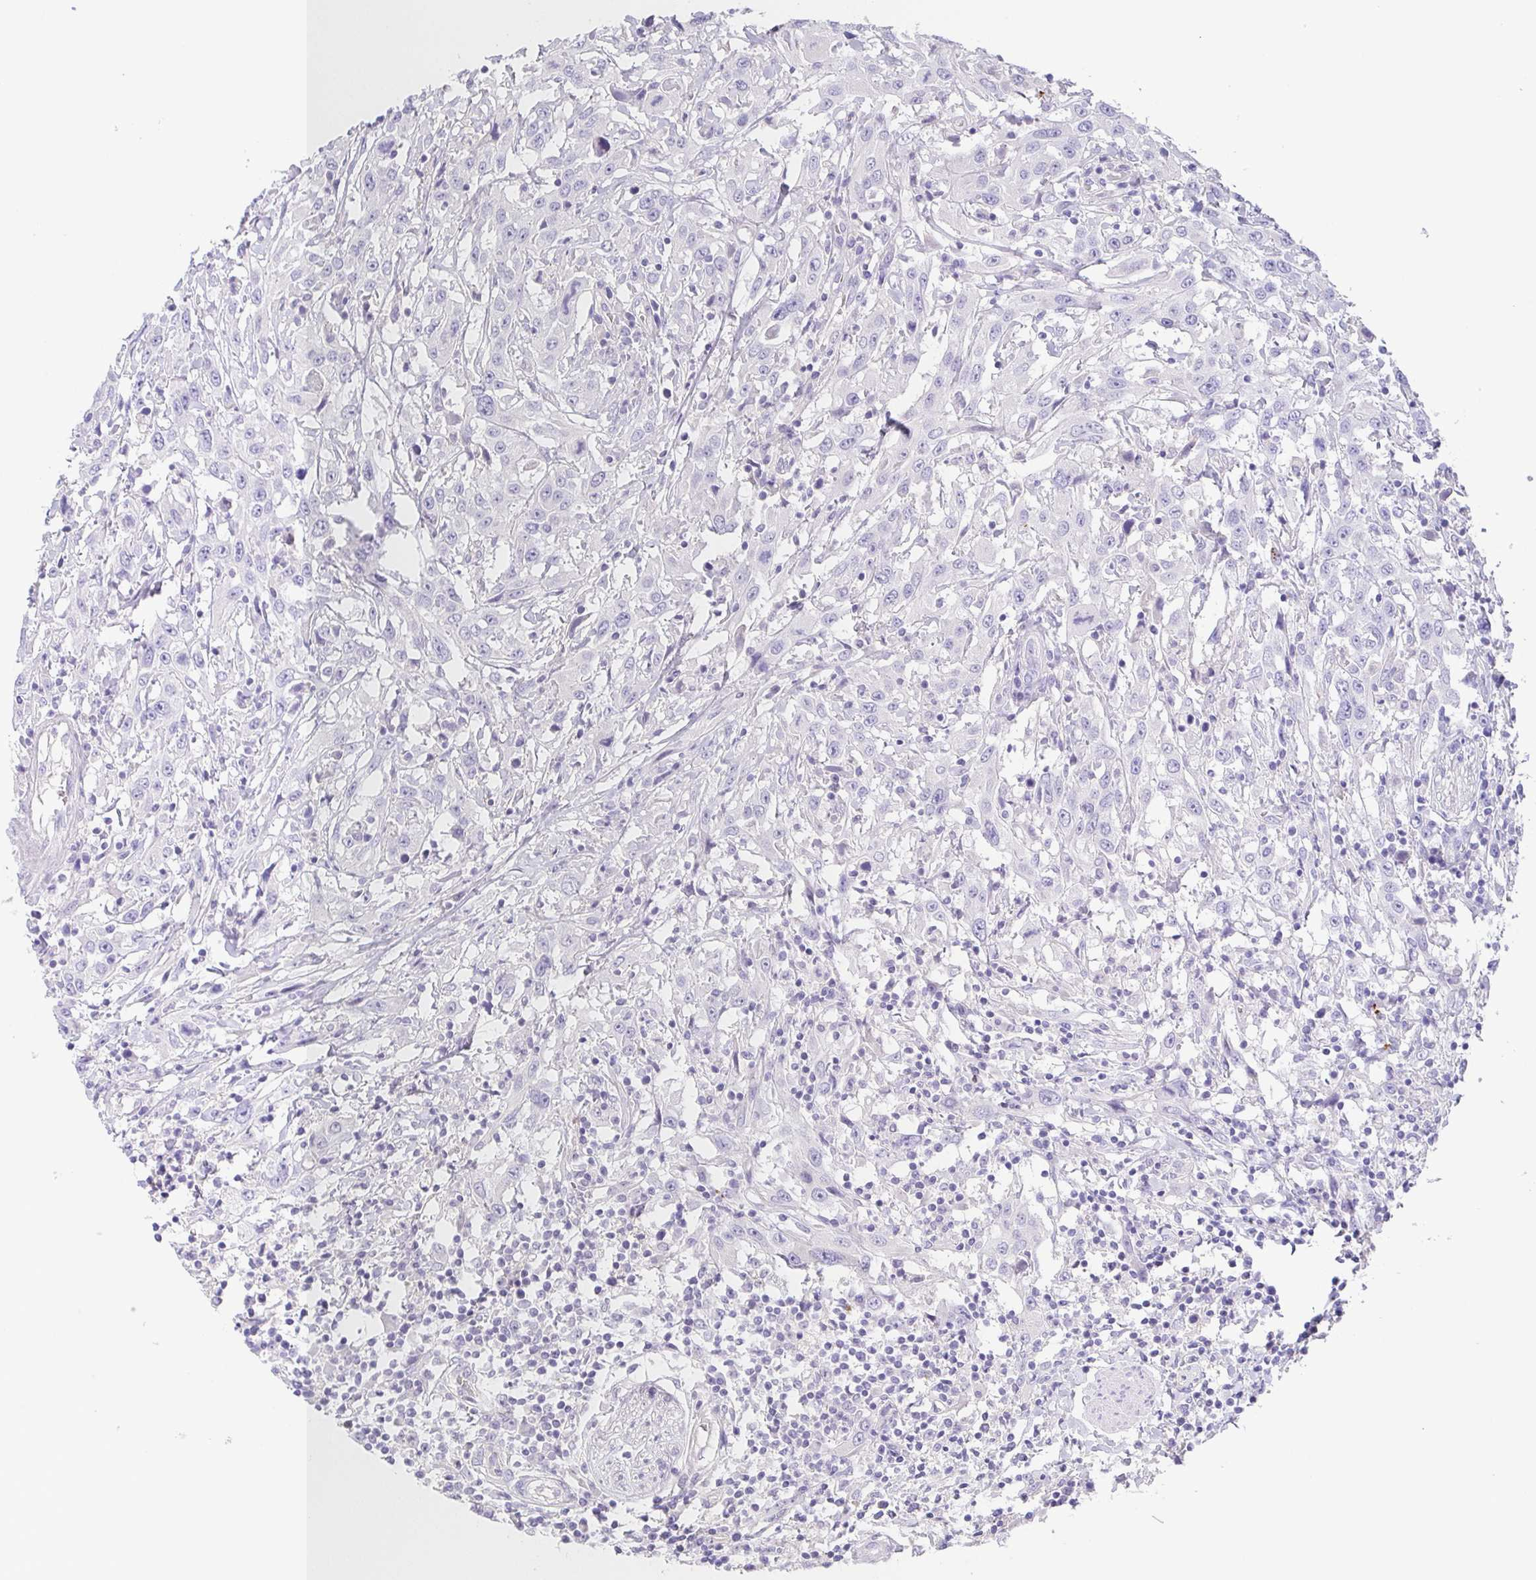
{"staining": {"intensity": "negative", "quantity": "none", "location": "none"}, "tissue": "urothelial cancer", "cell_type": "Tumor cells", "image_type": "cancer", "snomed": [{"axis": "morphology", "description": "Urothelial carcinoma, High grade"}, {"axis": "topography", "description": "Urinary bladder"}], "caption": "A photomicrograph of urothelial cancer stained for a protein exhibits no brown staining in tumor cells. (DAB IHC, high magnification).", "gene": "PKDREJ", "patient": {"sex": "male", "age": 61}}